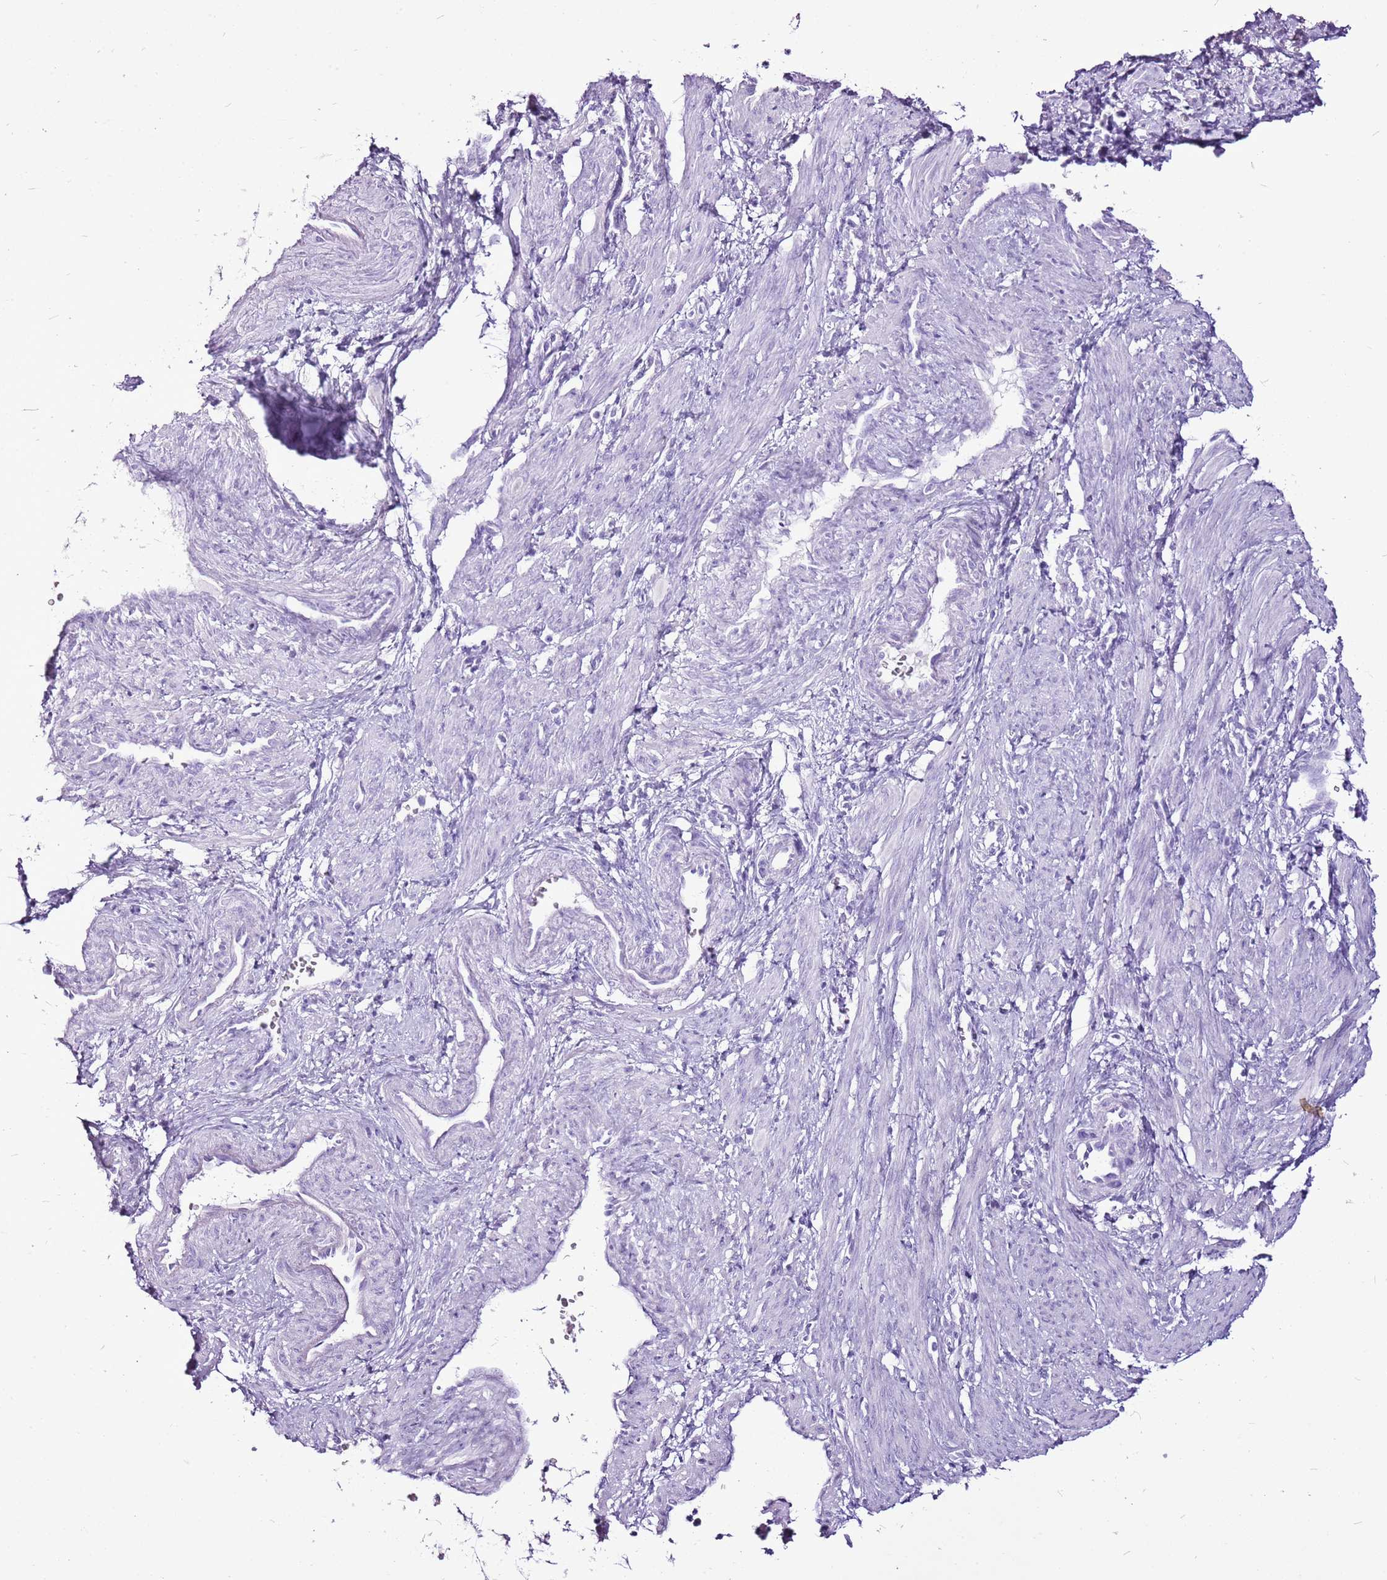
{"staining": {"intensity": "negative", "quantity": "none", "location": "none"}, "tissue": "smooth muscle", "cell_type": "Smooth muscle cells", "image_type": "normal", "snomed": [{"axis": "morphology", "description": "Normal tissue, NOS"}, {"axis": "topography", "description": "Endometrium"}], "caption": "IHC image of unremarkable smooth muscle stained for a protein (brown), which reveals no positivity in smooth muscle cells. (Brightfield microscopy of DAB (3,3'-diaminobenzidine) immunohistochemistry at high magnification).", "gene": "CNFN", "patient": {"sex": "female", "age": 33}}